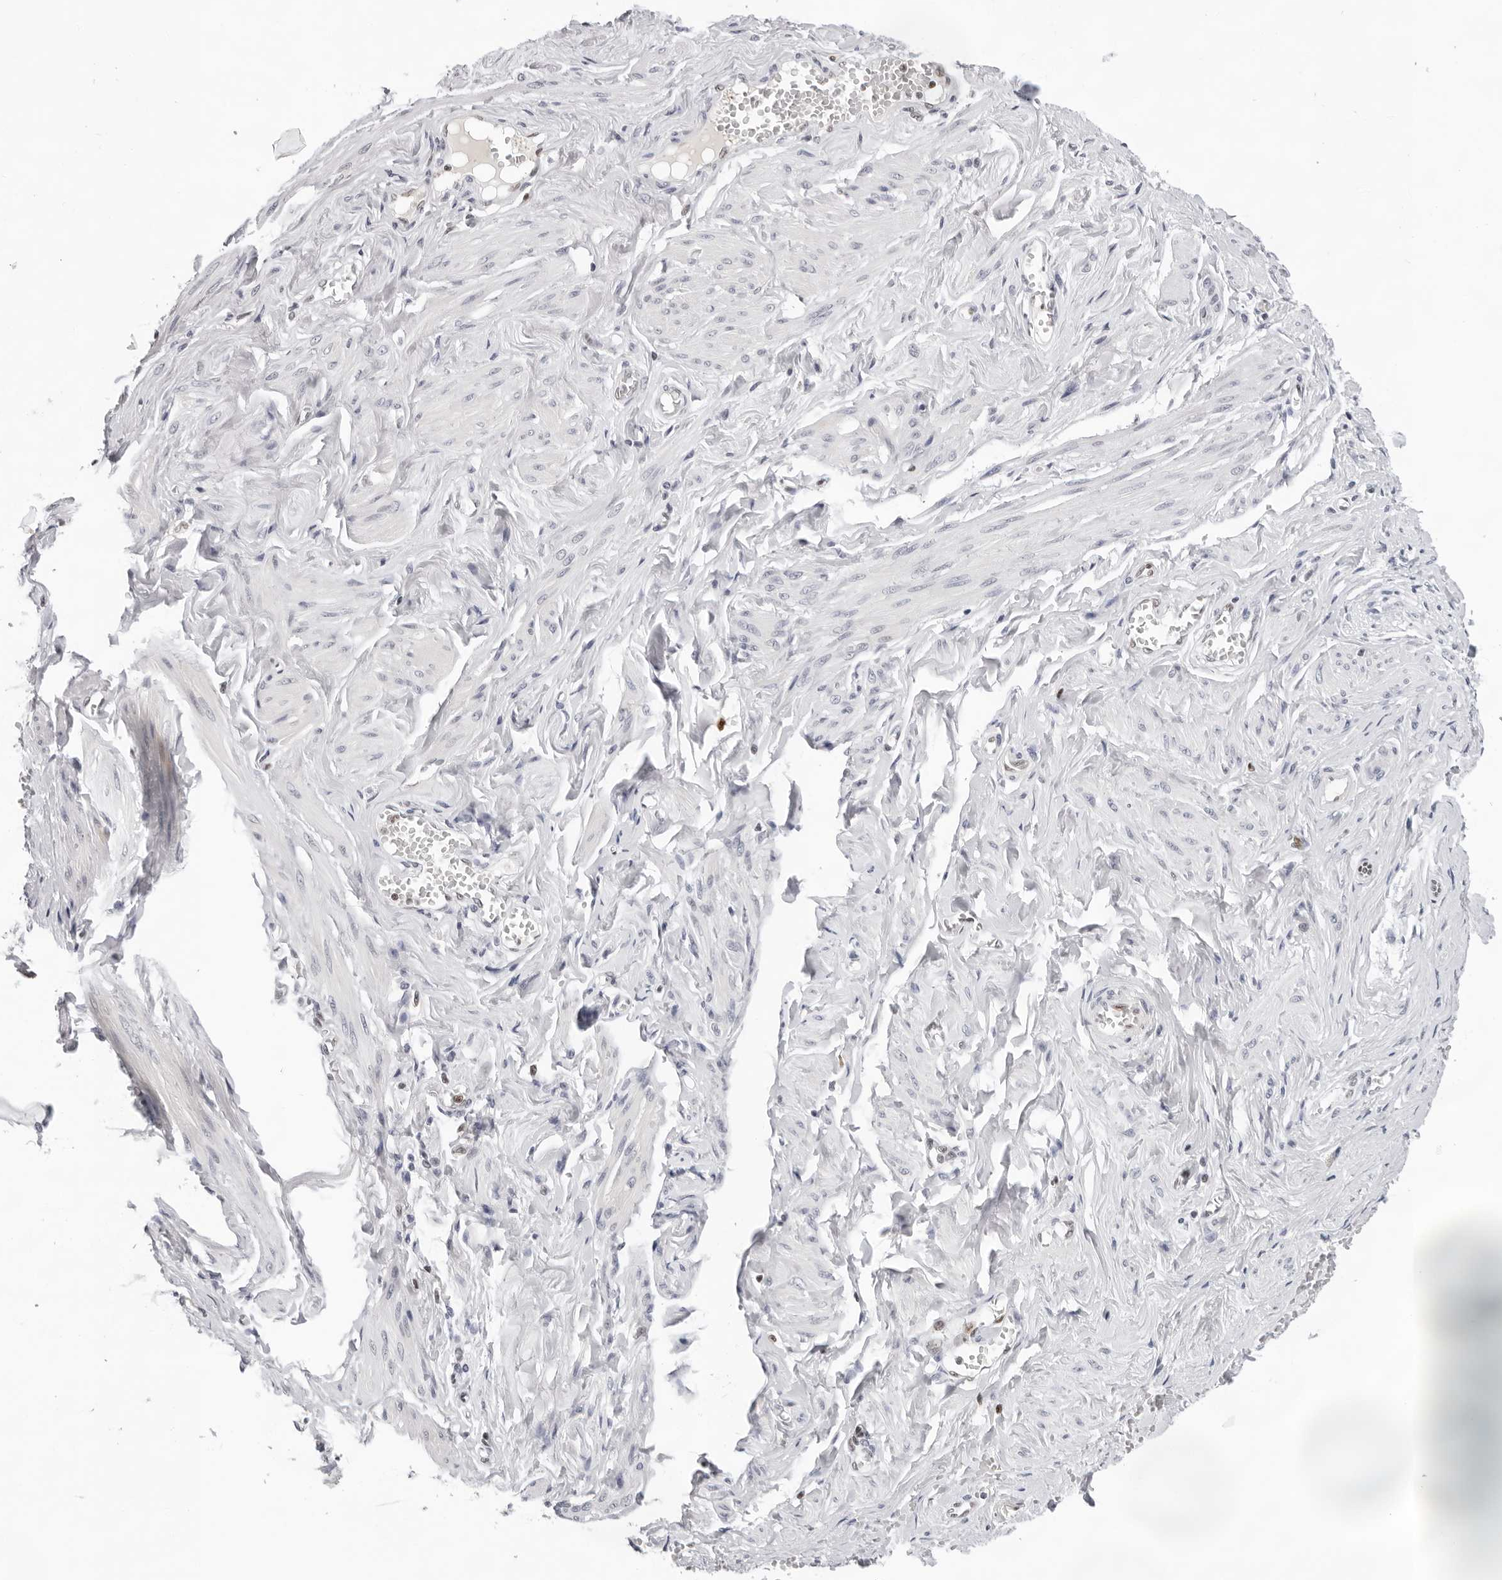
{"staining": {"intensity": "negative", "quantity": "none", "location": "none"}, "tissue": "adipose tissue", "cell_type": "Adipocytes", "image_type": "normal", "snomed": [{"axis": "morphology", "description": "Normal tissue, NOS"}, {"axis": "topography", "description": "Vascular tissue"}, {"axis": "topography", "description": "Fallopian tube"}, {"axis": "topography", "description": "Ovary"}], "caption": "Immunohistochemical staining of normal adipose tissue demonstrates no significant staining in adipocytes. The staining is performed using DAB brown chromogen with nuclei counter-stained in using hematoxylin.", "gene": "OGG1", "patient": {"sex": "female", "age": 67}}